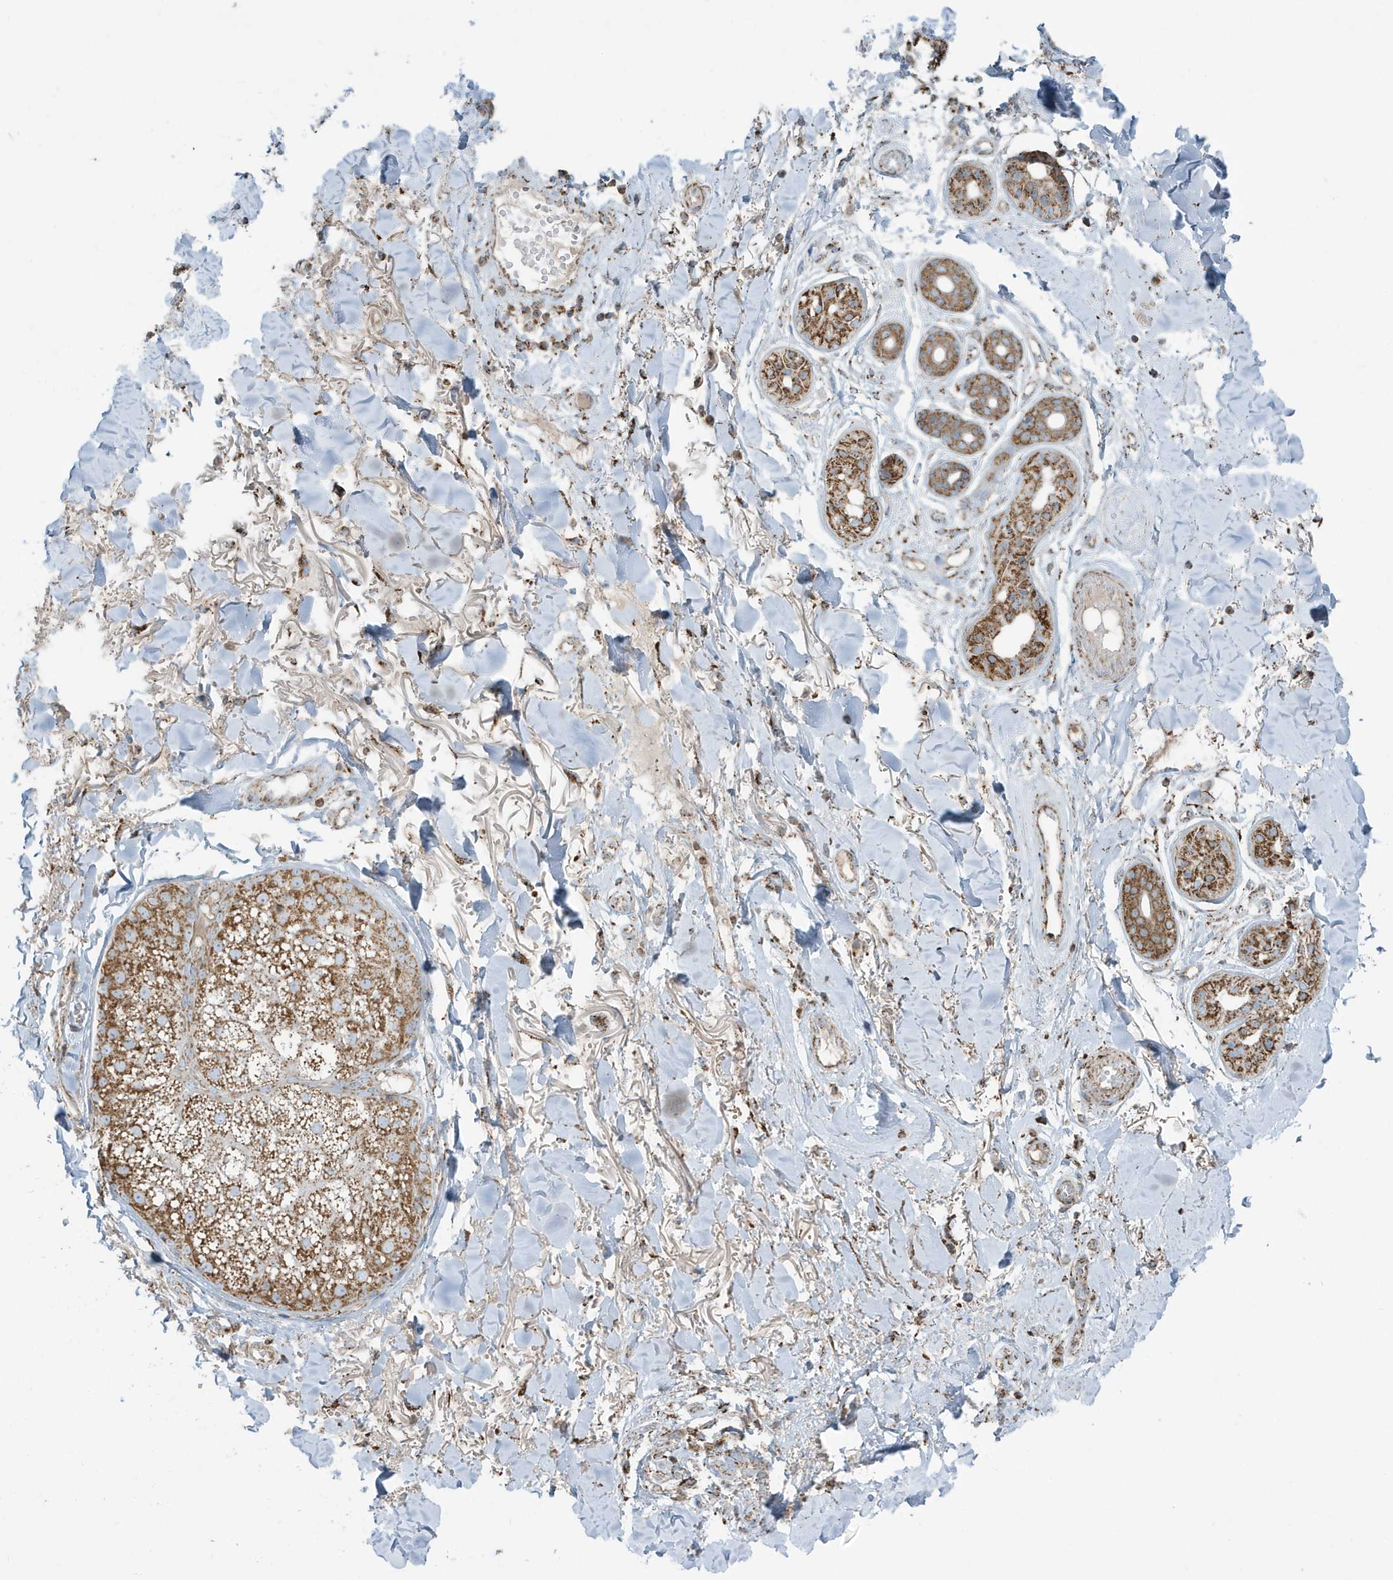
{"staining": {"intensity": "moderate", "quantity": ">75%", "location": "cytoplasmic/membranous"}, "tissue": "skin cancer", "cell_type": "Tumor cells", "image_type": "cancer", "snomed": [{"axis": "morphology", "description": "Basal cell carcinoma"}, {"axis": "topography", "description": "Skin"}], "caption": "Protein expression analysis of basal cell carcinoma (skin) displays moderate cytoplasmic/membranous expression in about >75% of tumor cells. The protein of interest is shown in brown color, while the nuclei are stained blue.", "gene": "RAB11FIP3", "patient": {"sex": "male", "age": 85}}